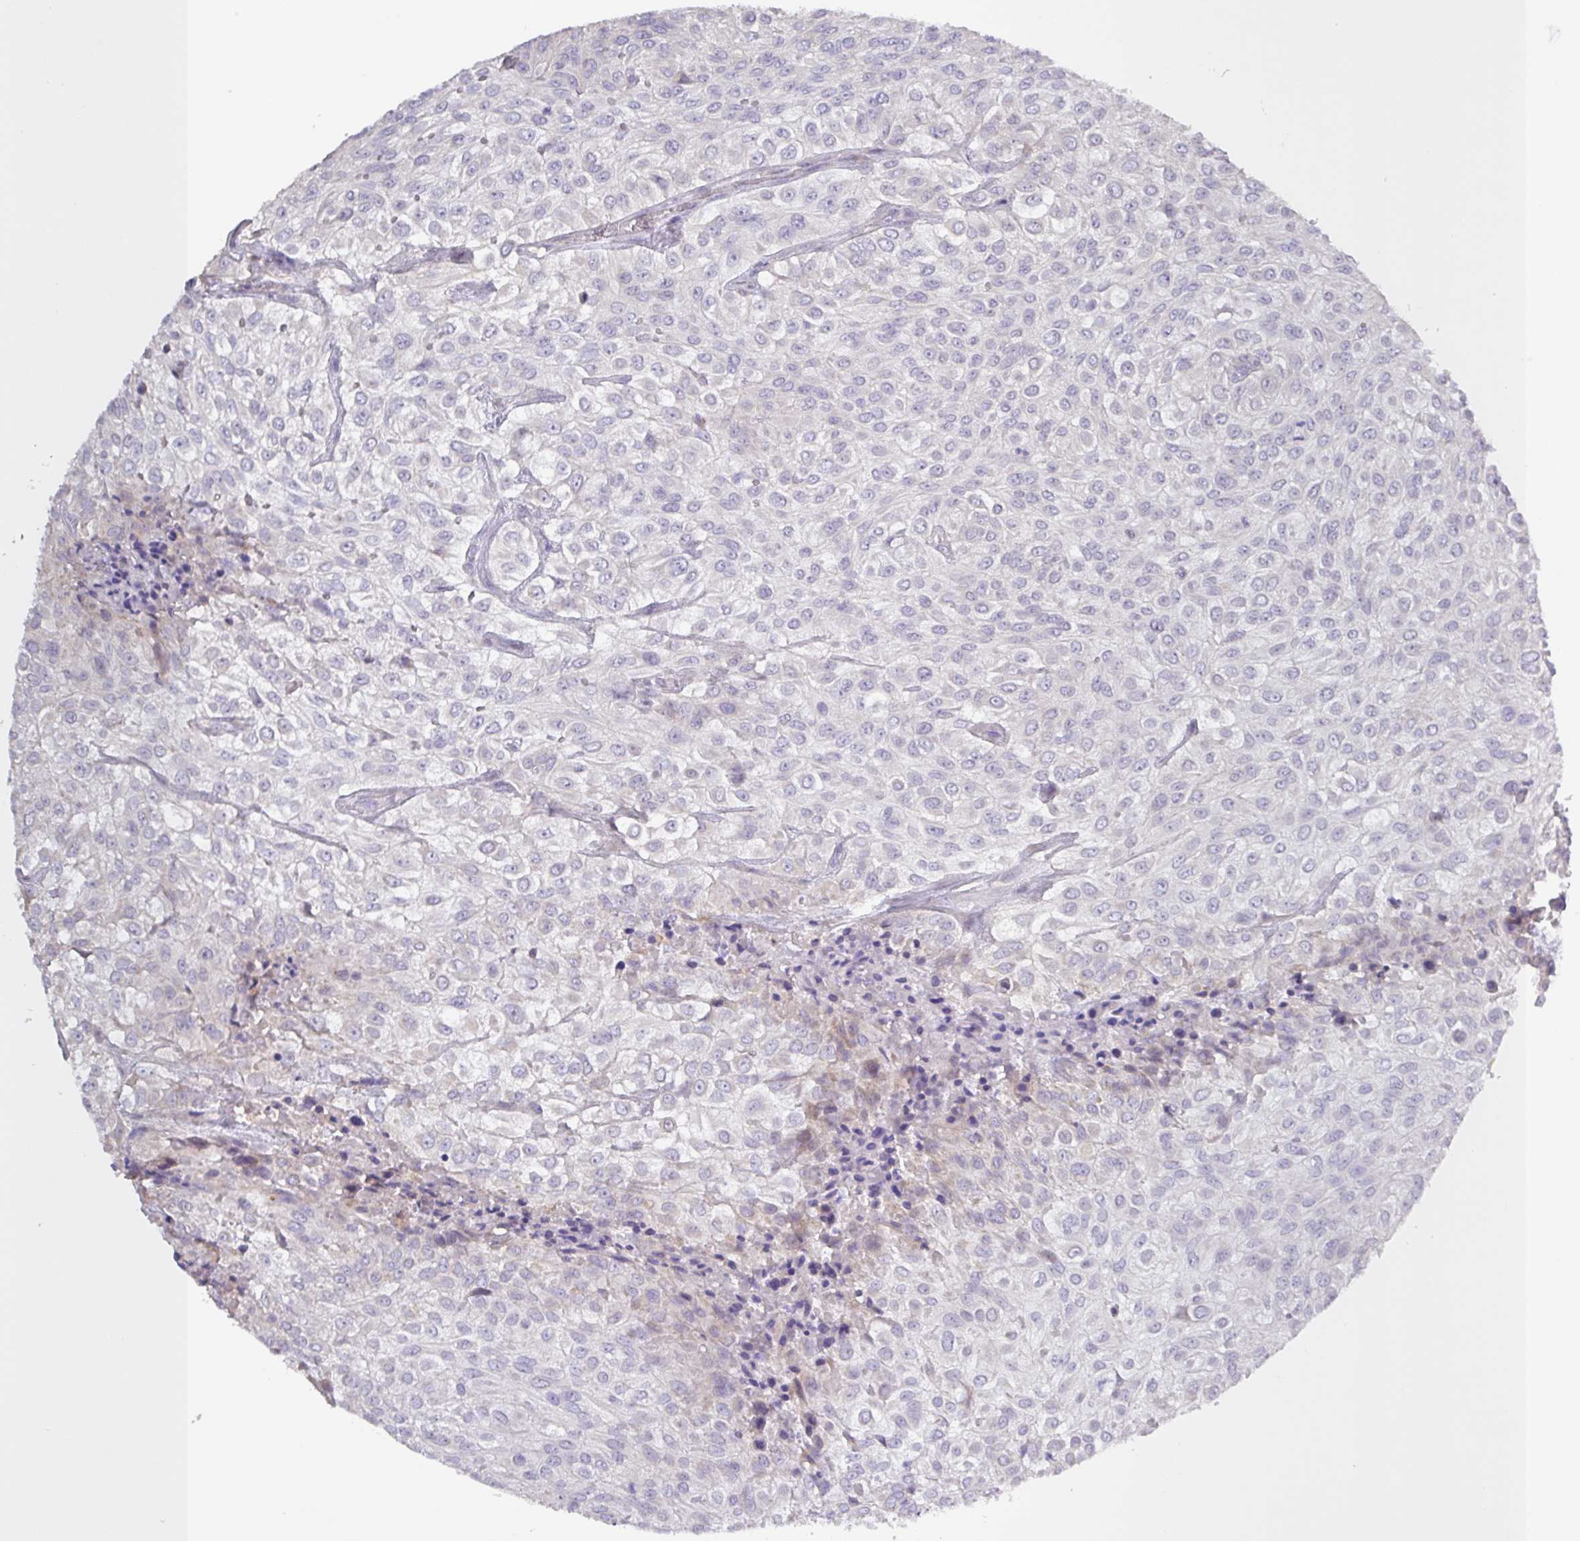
{"staining": {"intensity": "moderate", "quantity": "<25%", "location": "cytoplasmic/membranous"}, "tissue": "urothelial cancer", "cell_type": "Tumor cells", "image_type": "cancer", "snomed": [{"axis": "morphology", "description": "Urothelial carcinoma, High grade"}, {"axis": "topography", "description": "Urinary bladder"}], "caption": "Urothelial cancer tissue reveals moderate cytoplasmic/membranous expression in about <25% of tumor cells, visualized by immunohistochemistry.", "gene": "SFTPB", "patient": {"sex": "male", "age": 56}}